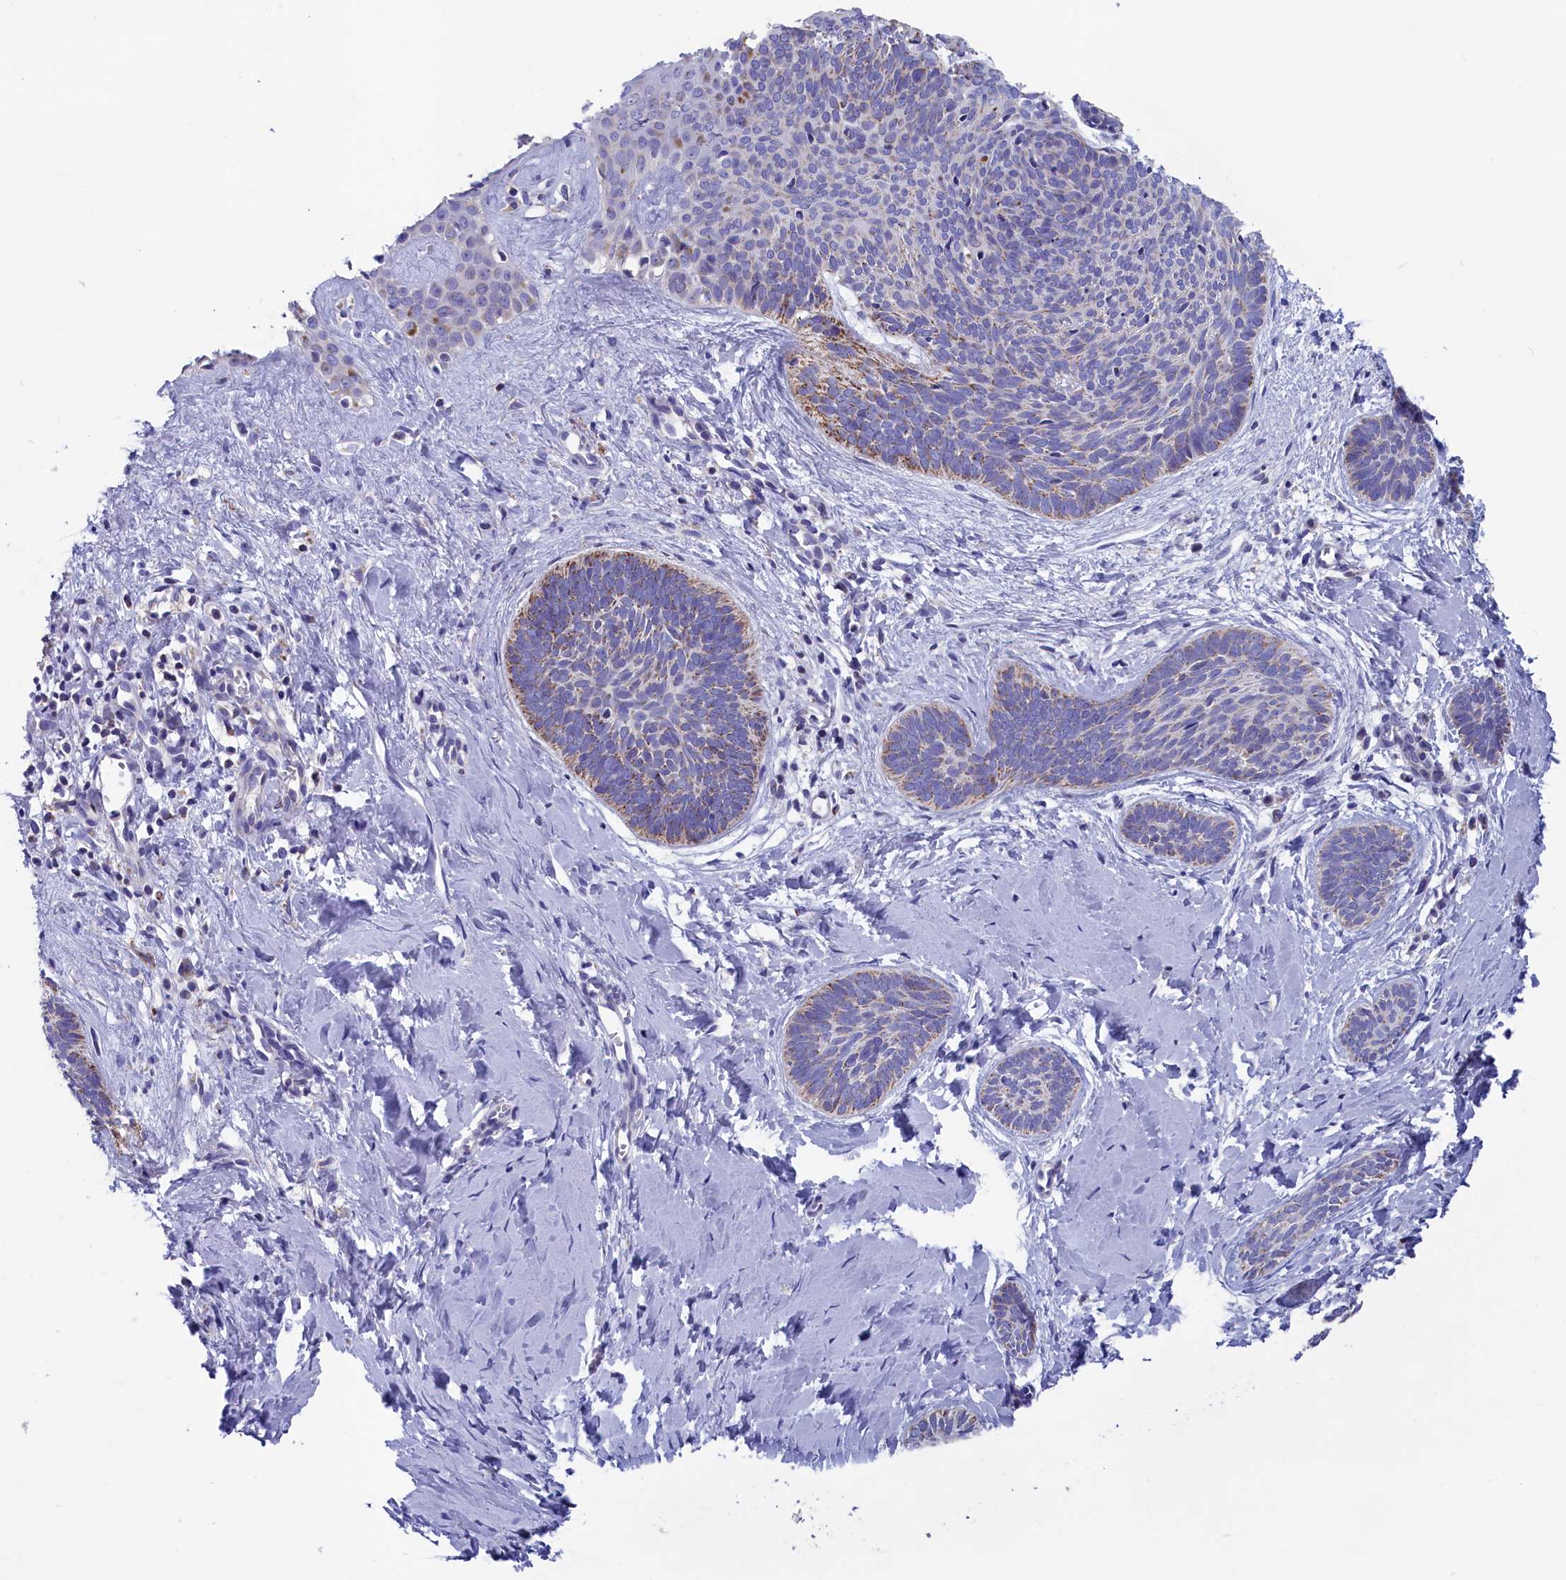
{"staining": {"intensity": "moderate", "quantity": "<25%", "location": "cytoplasmic/membranous"}, "tissue": "skin cancer", "cell_type": "Tumor cells", "image_type": "cancer", "snomed": [{"axis": "morphology", "description": "Basal cell carcinoma"}, {"axis": "topography", "description": "Skin"}], "caption": "This photomicrograph exhibits skin cancer stained with immunohistochemistry to label a protein in brown. The cytoplasmic/membranous of tumor cells show moderate positivity for the protein. Nuclei are counter-stained blue.", "gene": "PRDM12", "patient": {"sex": "female", "age": 81}}